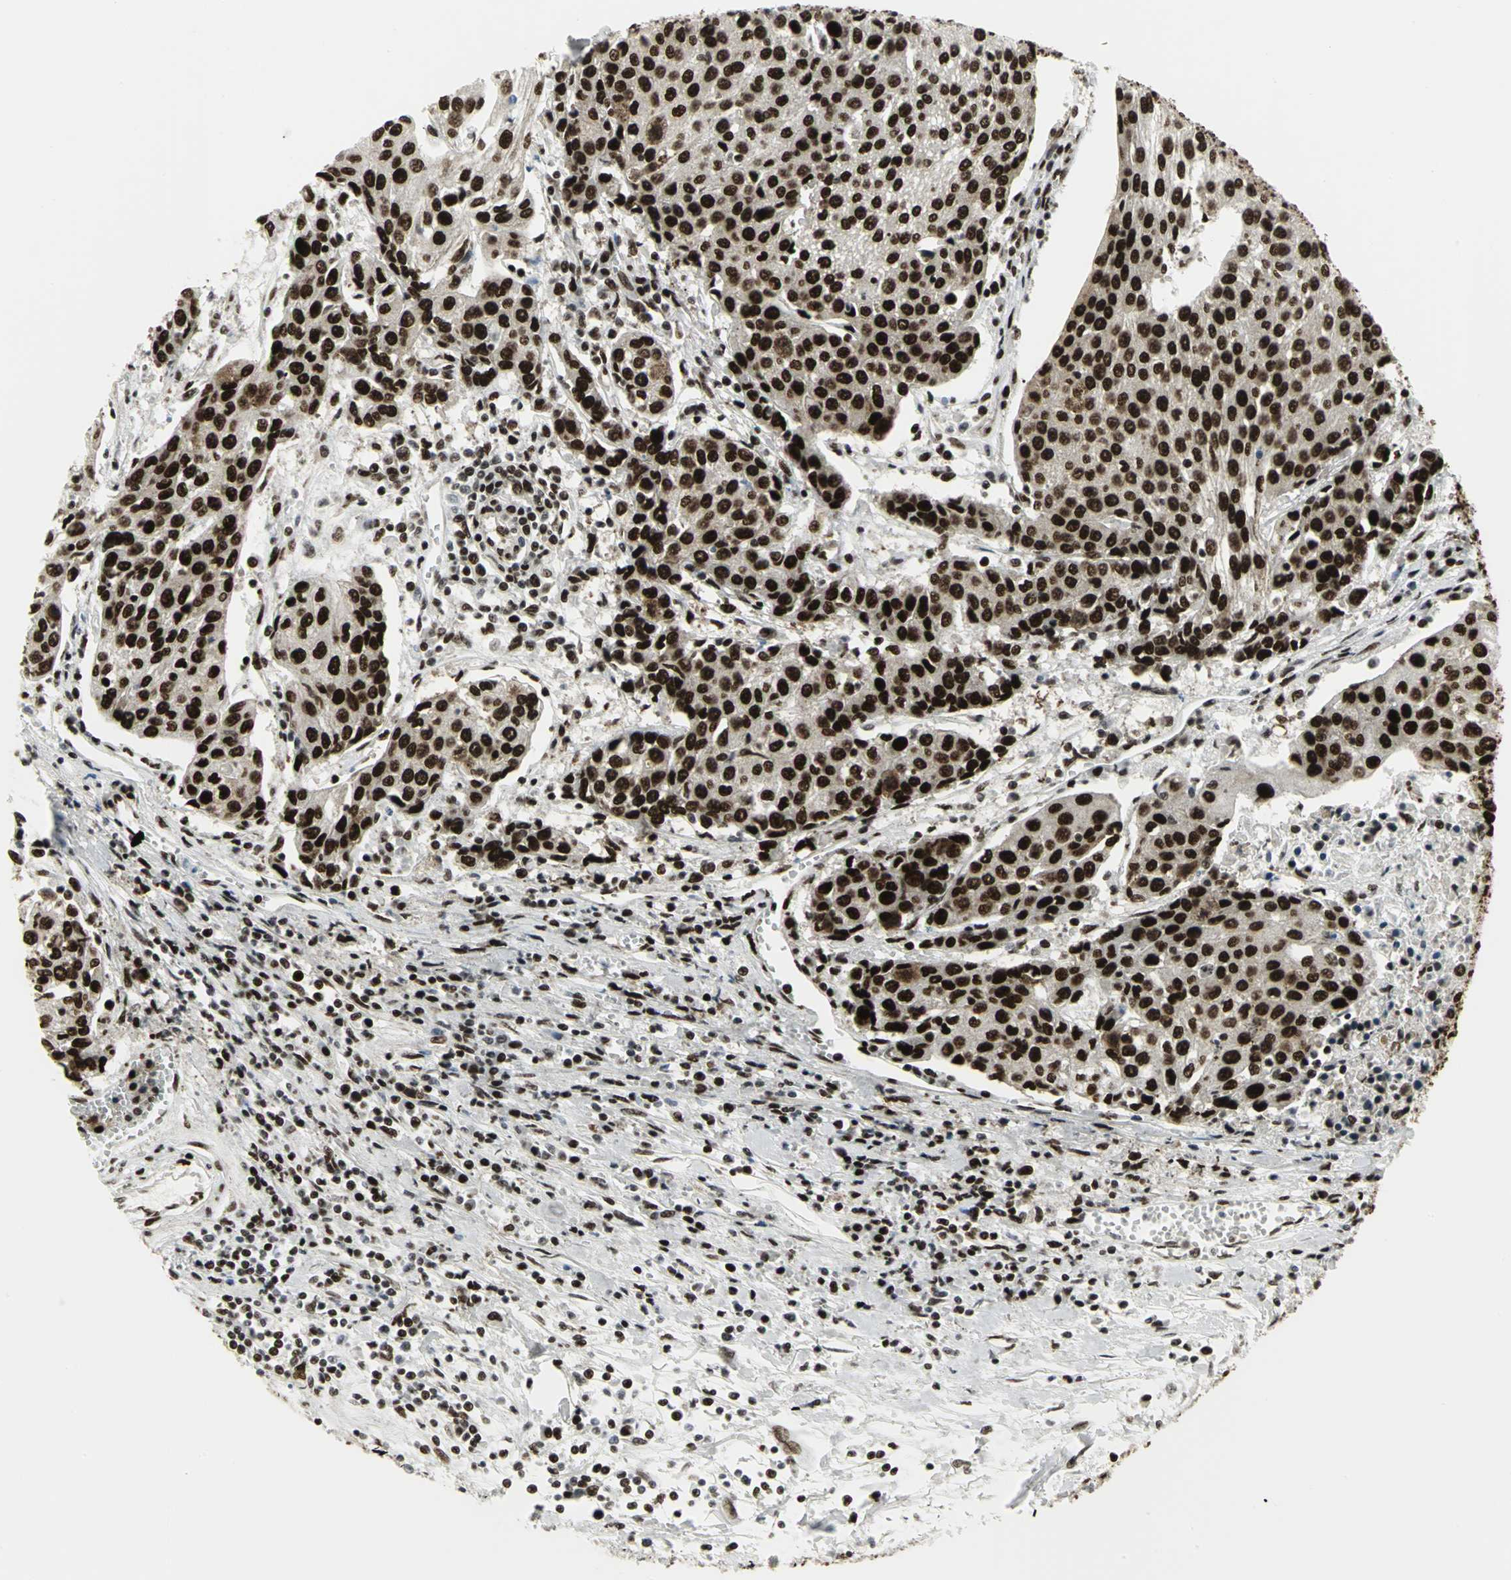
{"staining": {"intensity": "strong", "quantity": ">75%", "location": "nuclear"}, "tissue": "urothelial cancer", "cell_type": "Tumor cells", "image_type": "cancer", "snomed": [{"axis": "morphology", "description": "Urothelial carcinoma, High grade"}, {"axis": "topography", "description": "Urinary bladder"}], "caption": "A brown stain shows strong nuclear positivity of a protein in human urothelial cancer tumor cells. (DAB (3,3'-diaminobenzidine) IHC, brown staining for protein, blue staining for nuclei).", "gene": "SMARCA4", "patient": {"sex": "female", "age": 85}}